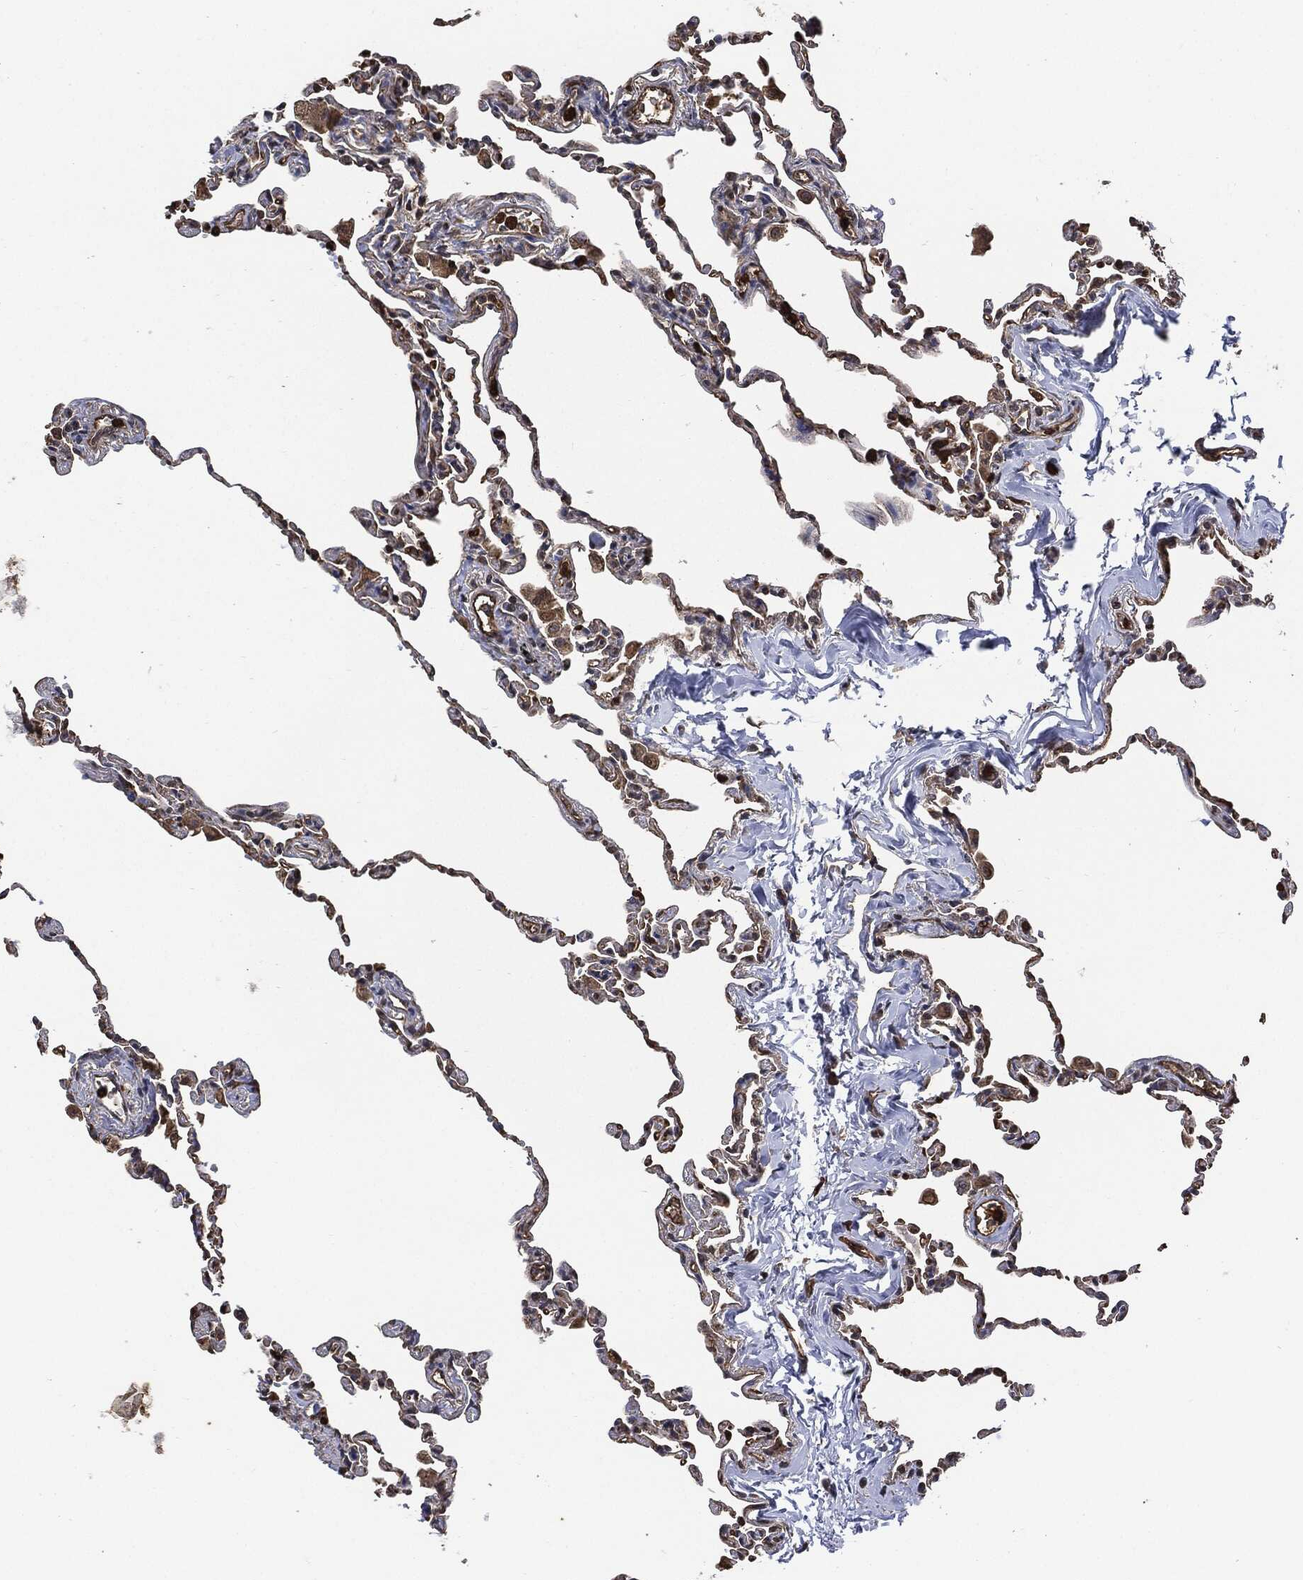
{"staining": {"intensity": "weak", "quantity": ">75%", "location": "cytoplasmic/membranous"}, "tissue": "lung", "cell_type": "Alveolar cells", "image_type": "normal", "snomed": [{"axis": "morphology", "description": "Normal tissue, NOS"}, {"axis": "topography", "description": "Lung"}], "caption": "IHC (DAB (3,3'-diaminobenzidine)) staining of benign lung shows weak cytoplasmic/membranous protein positivity in about >75% of alveolar cells.", "gene": "S100A9", "patient": {"sex": "female", "age": 57}}